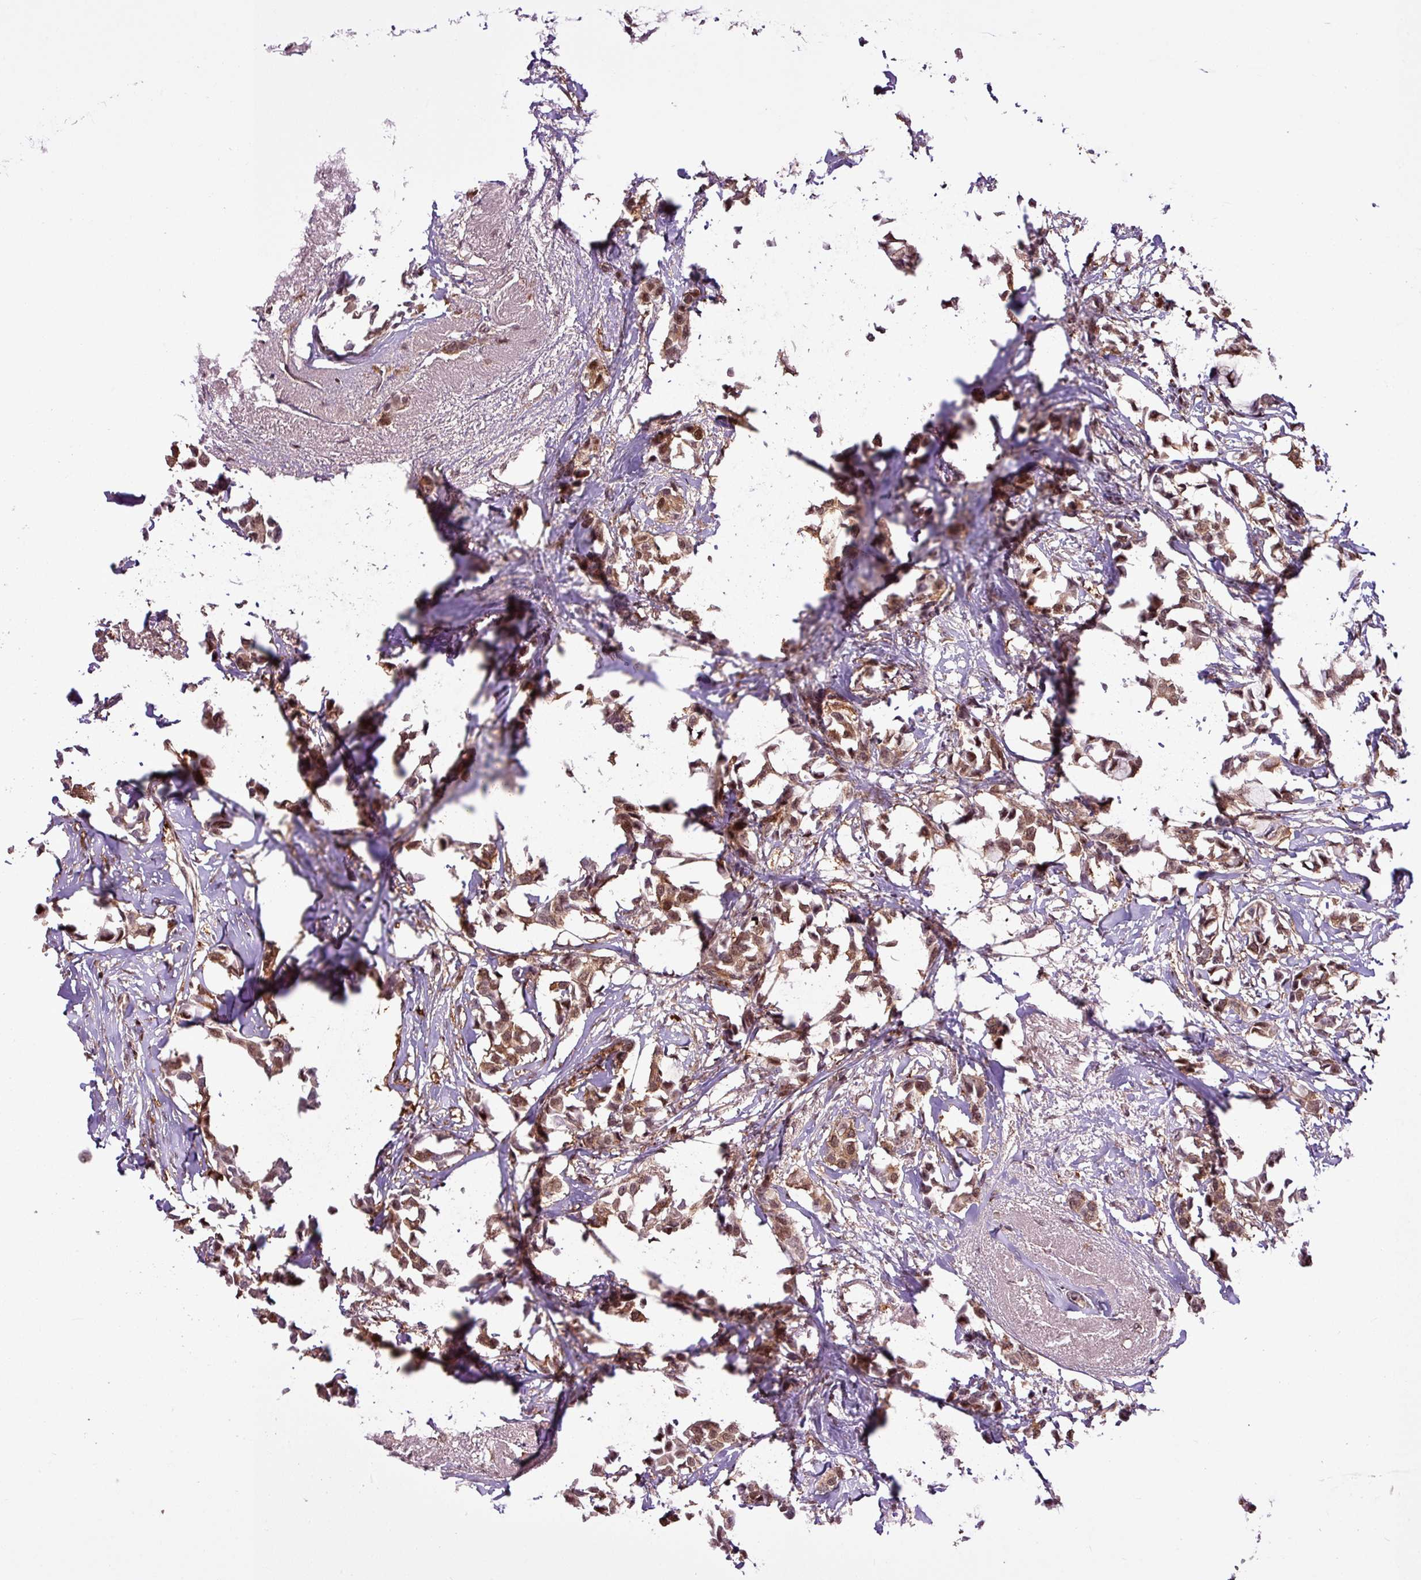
{"staining": {"intensity": "moderate", "quantity": ">75%", "location": "cytoplasmic/membranous,nuclear"}, "tissue": "breast cancer", "cell_type": "Tumor cells", "image_type": "cancer", "snomed": [{"axis": "morphology", "description": "Duct carcinoma"}, {"axis": "topography", "description": "Breast"}], "caption": "The histopathology image reveals immunohistochemical staining of breast intraductal carcinoma. There is moderate cytoplasmic/membranous and nuclear expression is present in approximately >75% of tumor cells.", "gene": "ITPKC", "patient": {"sex": "female", "age": 73}}